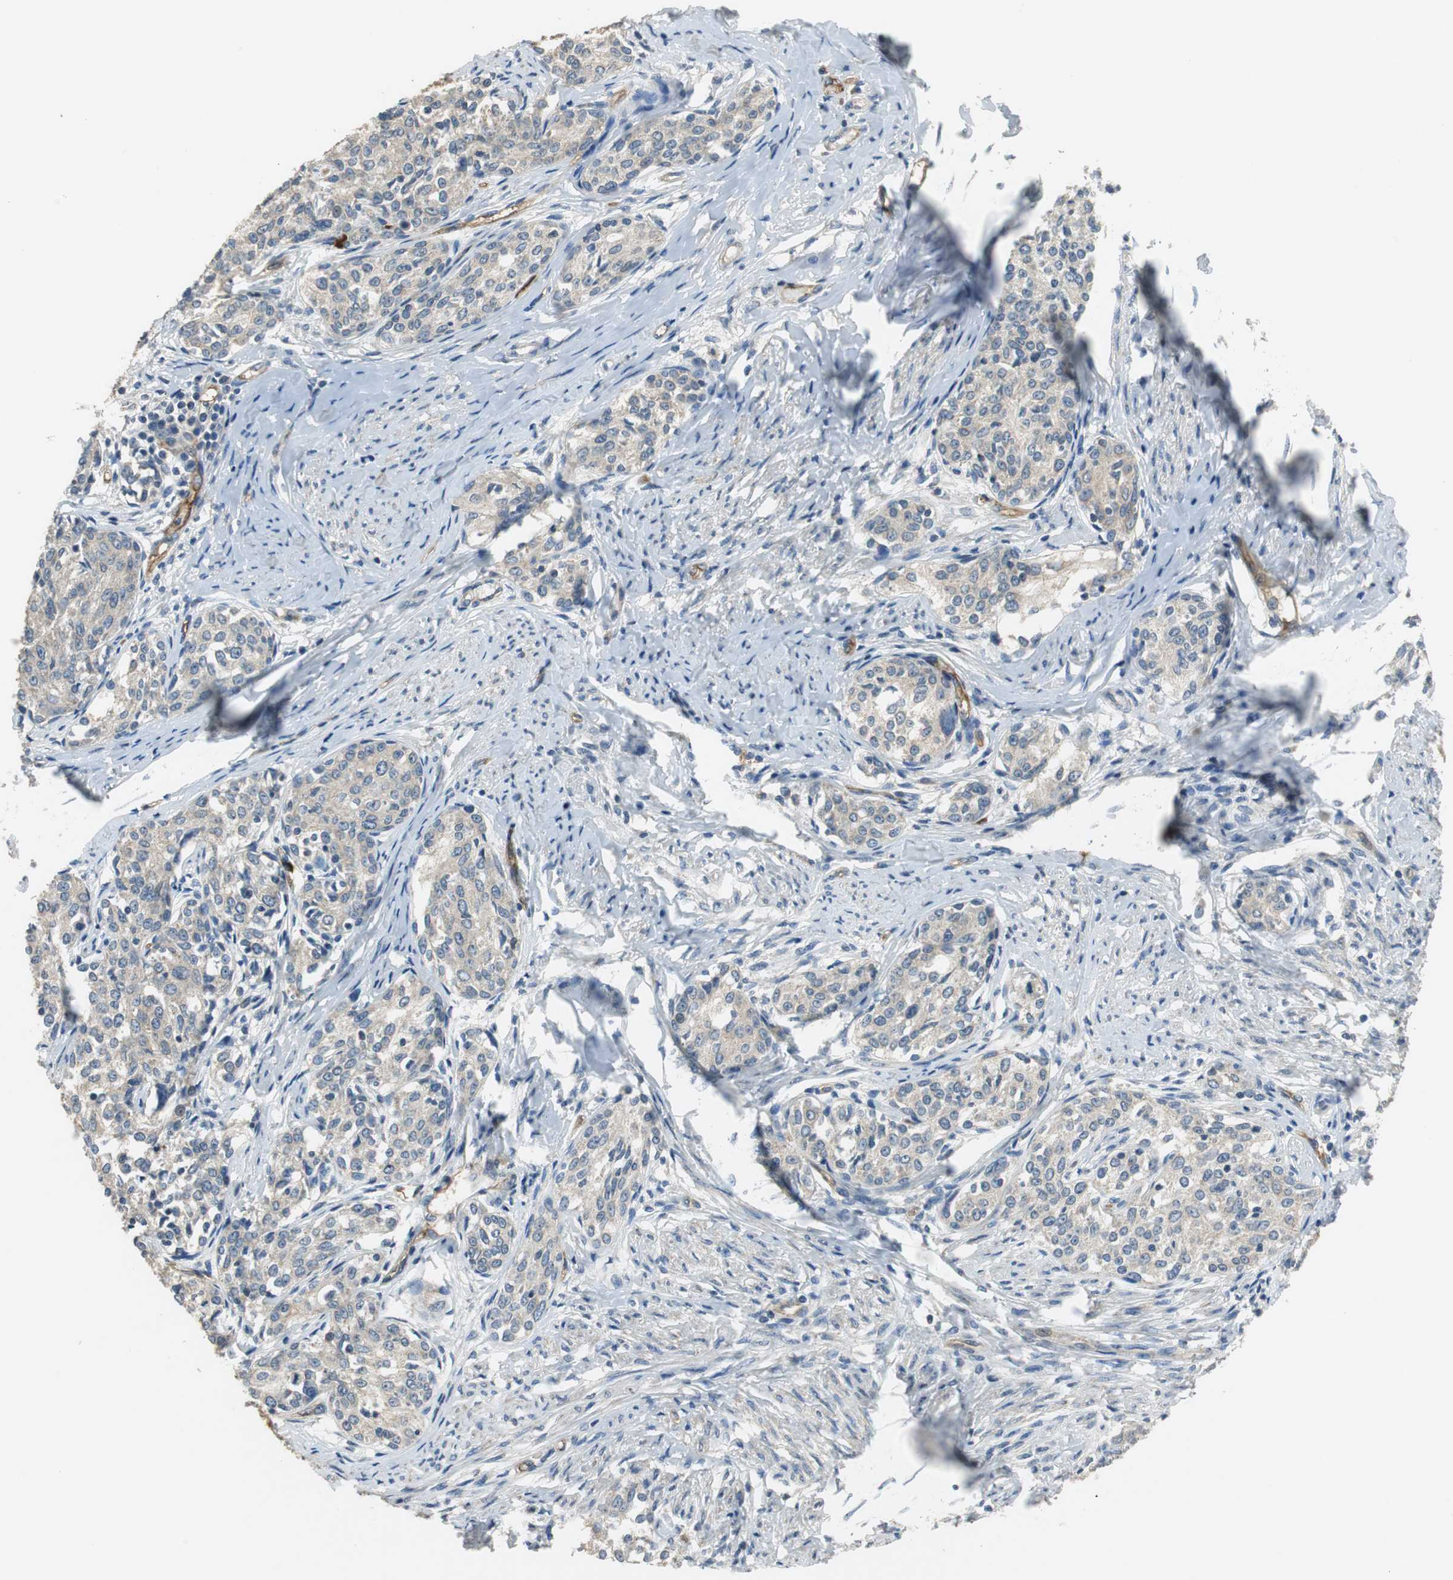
{"staining": {"intensity": "weak", "quantity": ">75%", "location": "cytoplasmic/membranous"}, "tissue": "cervical cancer", "cell_type": "Tumor cells", "image_type": "cancer", "snomed": [{"axis": "morphology", "description": "Squamous cell carcinoma, NOS"}, {"axis": "morphology", "description": "Adenocarcinoma, NOS"}, {"axis": "topography", "description": "Cervix"}], "caption": "Protein expression analysis of human adenocarcinoma (cervical) reveals weak cytoplasmic/membranous expression in approximately >75% of tumor cells.", "gene": "MTIF2", "patient": {"sex": "female", "age": 52}}